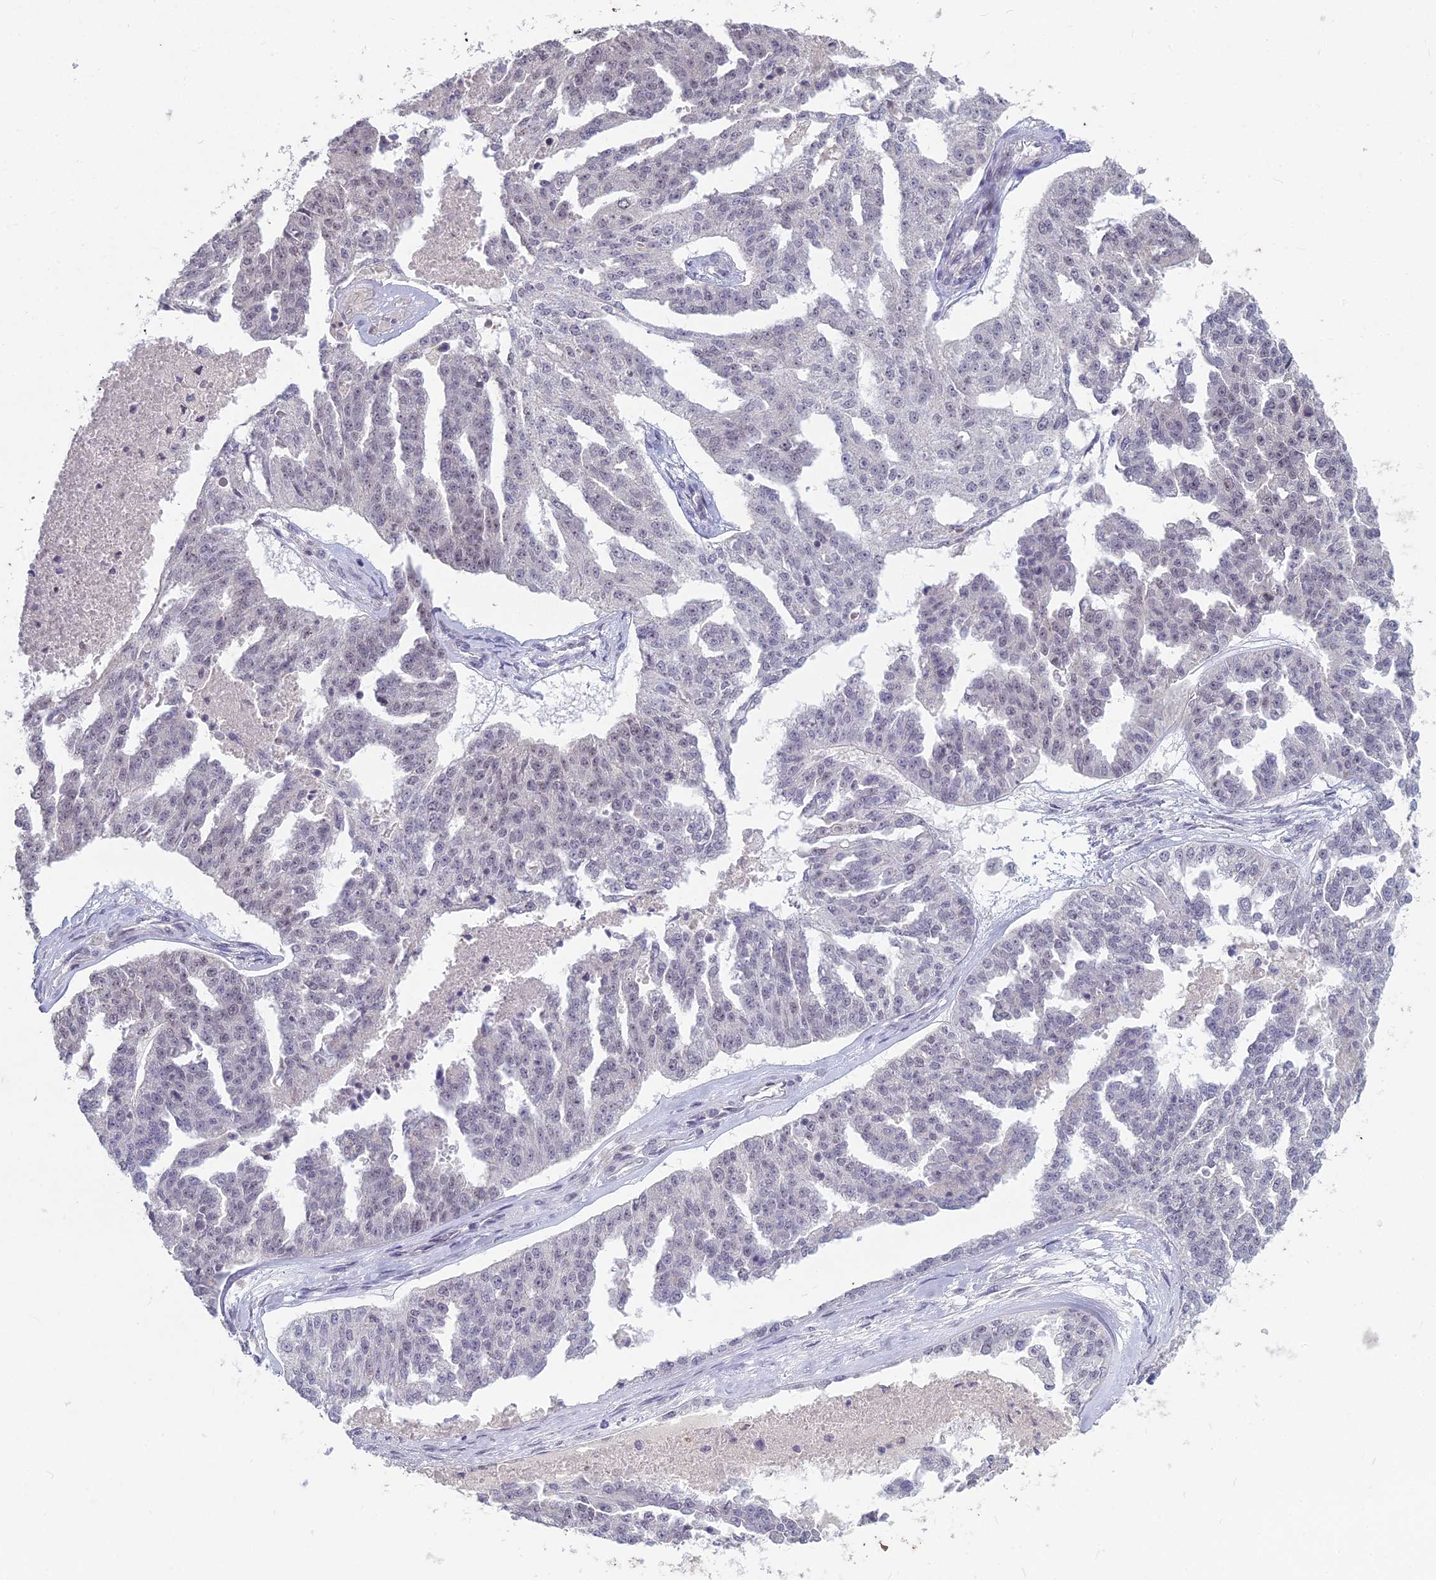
{"staining": {"intensity": "negative", "quantity": "none", "location": "none"}, "tissue": "ovarian cancer", "cell_type": "Tumor cells", "image_type": "cancer", "snomed": [{"axis": "morphology", "description": "Cystadenocarcinoma, serous, NOS"}, {"axis": "topography", "description": "Ovary"}], "caption": "Ovarian serous cystadenocarcinoma was stained to show a protein in brown. There is no significant expression in tumor cells.", "gene": "KAT7", "patient": {"sex": "female", "age": 58}}